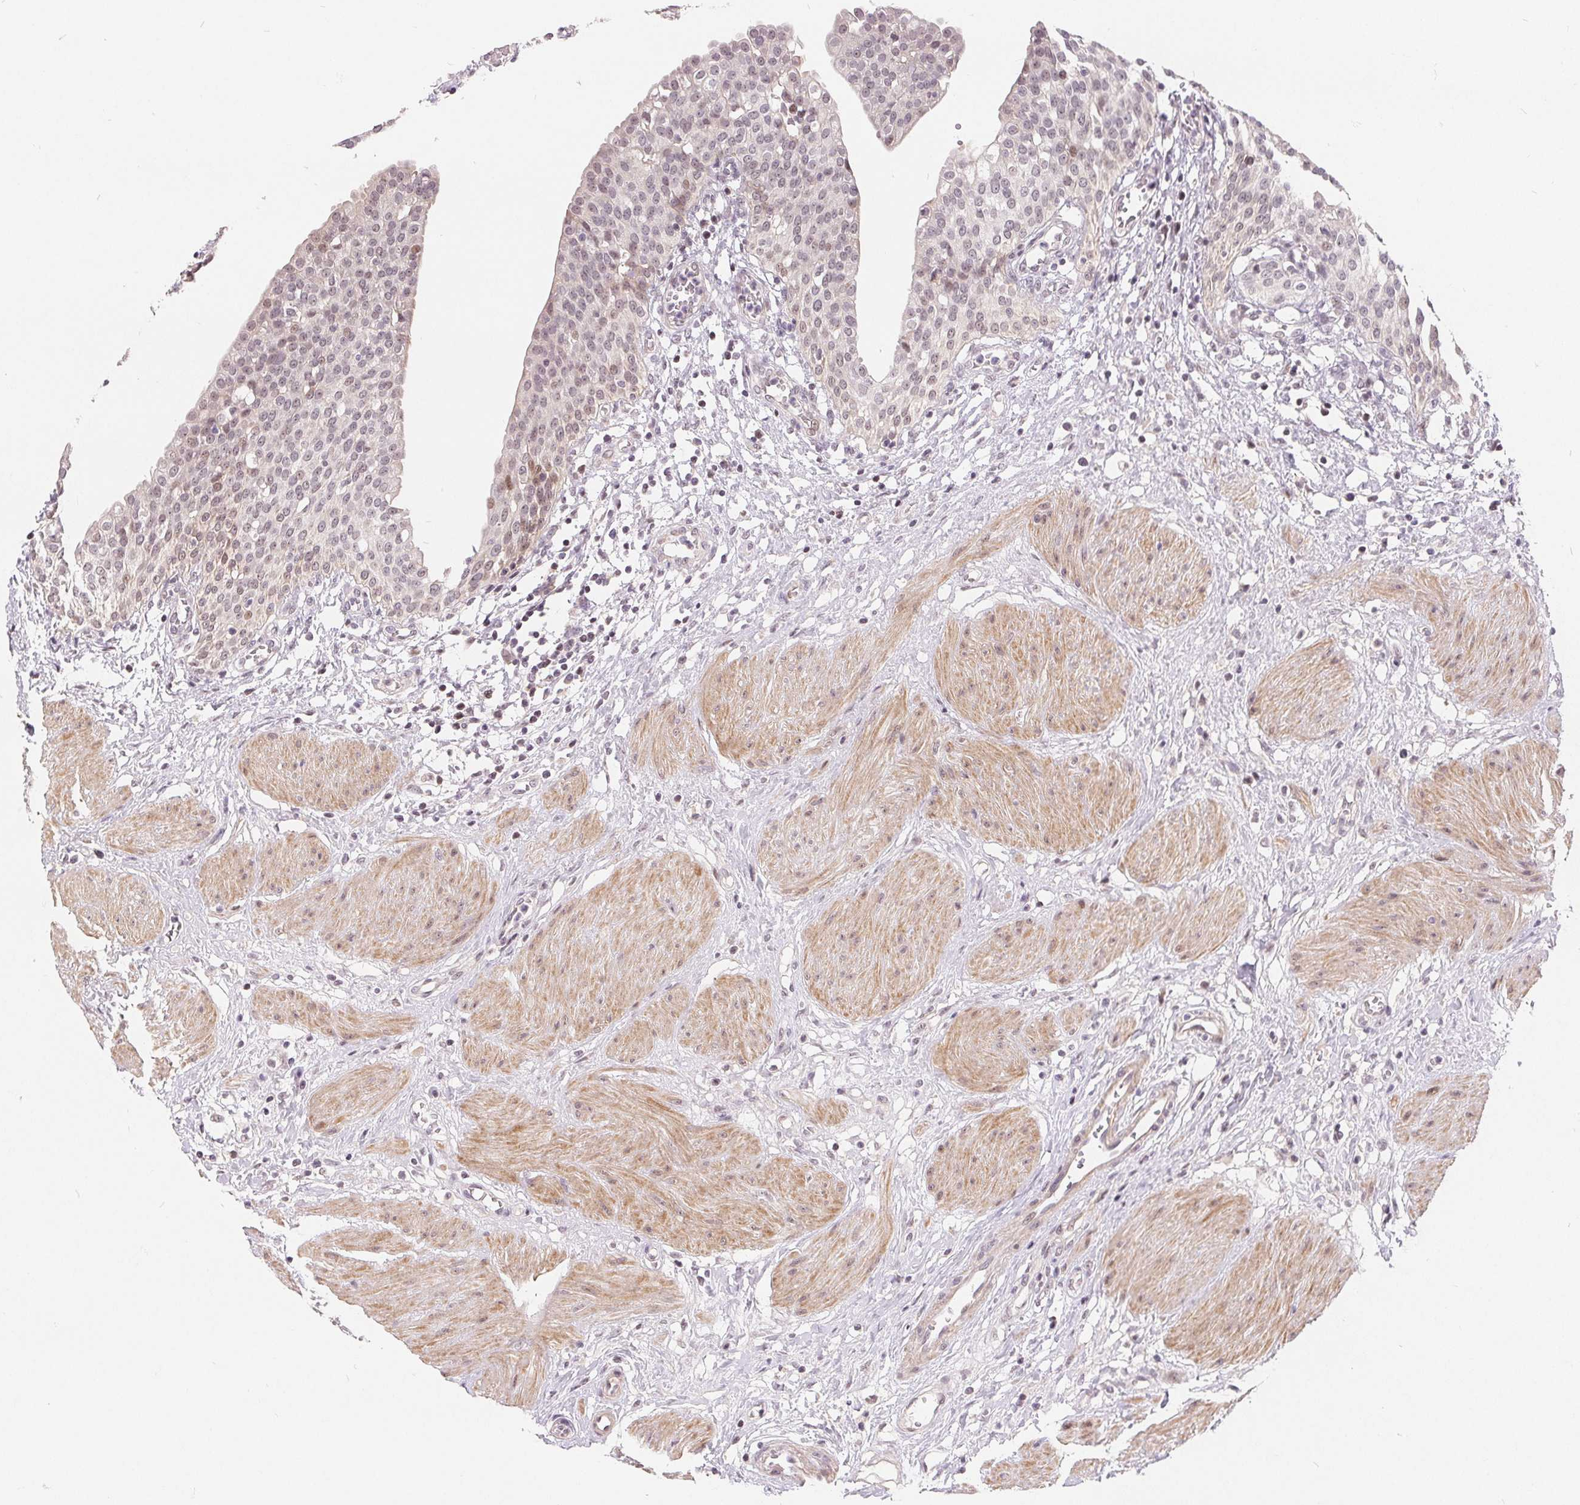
{"staining": {"intensity": "moderate", "quantity": "<25%", "location": "nuclear"}, "tissue": "urinary bladder", "cell_type": "Urothelial cells", "image_type": "normal", "snomed": [{"axis": "morphology", "description": "Normal tissue, NOS"}, {"axis": "topography", "description": "Urinary bladder"}], "caption": "Immunohistochemistry staining of benign urinary bladder, which shows low levels of moderate nuclear expression in about <25% of urothelial cells indicating moderate nuclear protein expression. The staining was performed using DAB (brown) for protein detection and nuclei were counterstained in hematoxylin (blue).", "gene": "NRG2", "patient": {"sex": "male", "age": 55}}